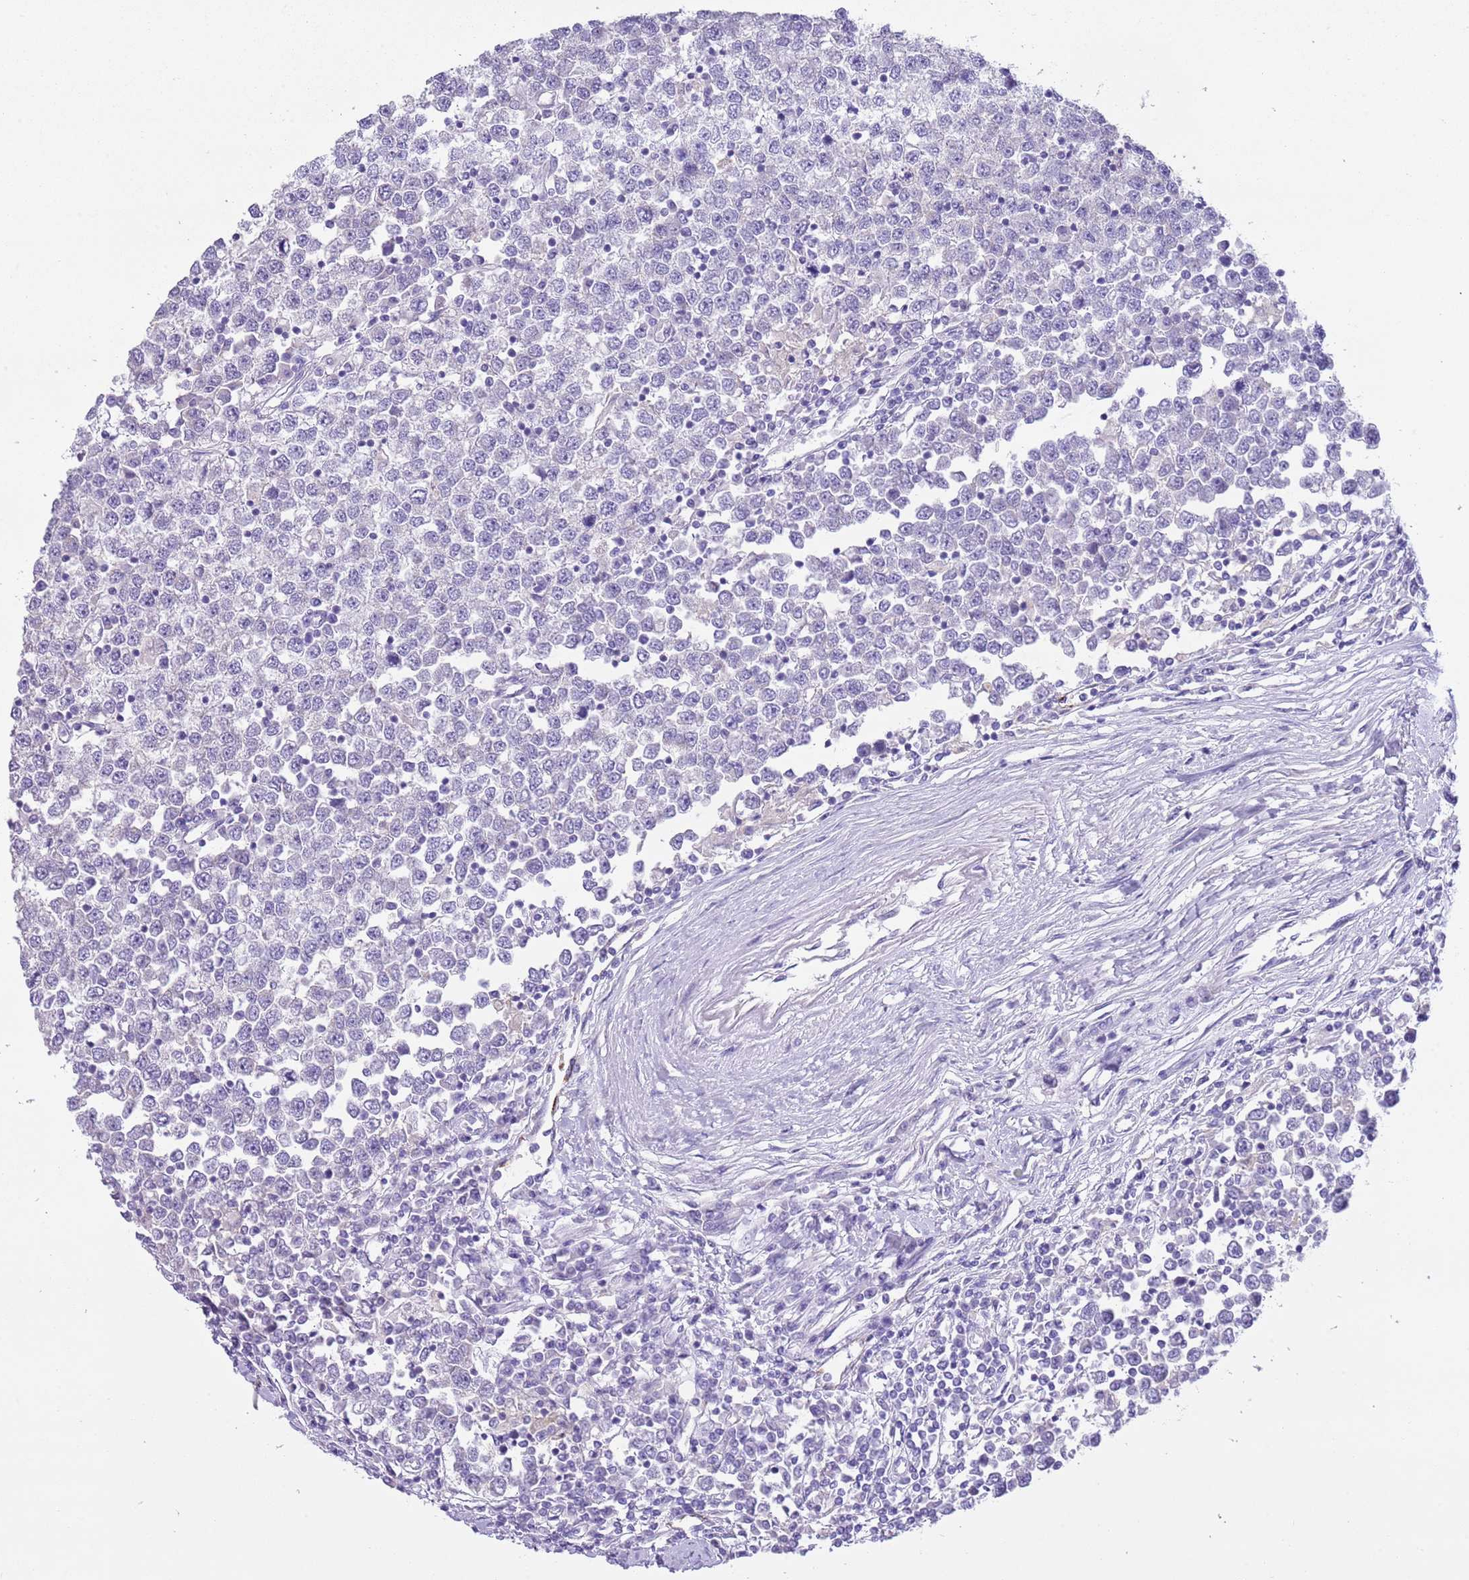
{"staining": {"intensity": "negative", "quantity": "none", "location": "none"}, "tissue": "testis cancer", "cell_type": "Tumor cells", "image_type": "cancer", "snomed": [{"axis": "morphology", "description": "Seminoma, NOS"}, {"axis": "topography", "description": "Testis"}], "caption": "This is a histopathology image of immunohistochemistry (IHC) staining of seminoma (testis), which shows no positivity in tumor cells.", "gene": "CLEC2A", "patient": {"sex": "male", "age": 65}}